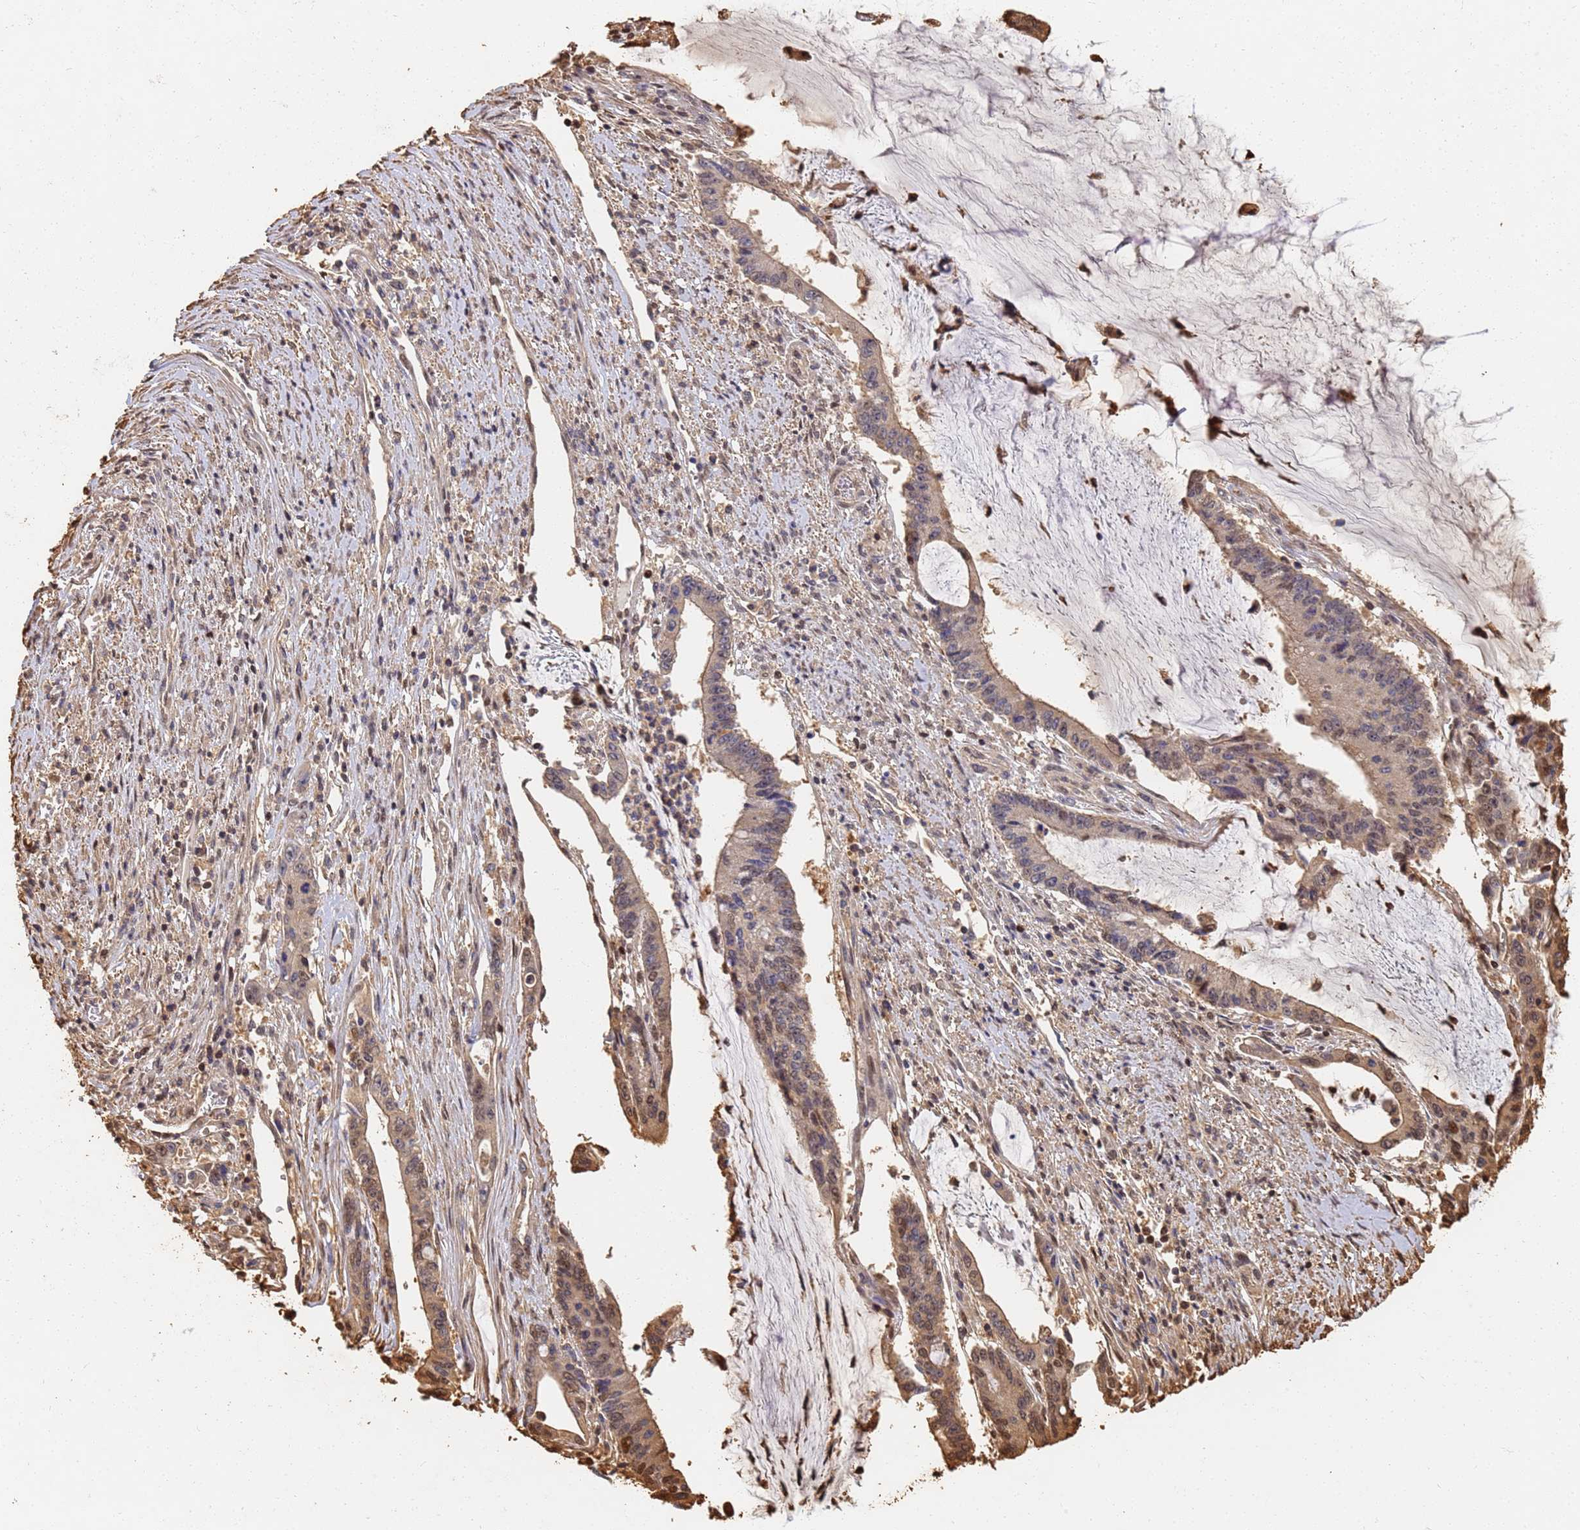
{"staining": {"intensity": "weak", "quantity": "<25%", "location": "cytoplasmic/membranous"}, "tissue": "pancreatic cancer", "cell_type": "Tumor cells", "image_type": "cancer", "snomed": [{"axis": "morphology", "description": "Adenocarcinoma, NOS"}, {"axis": "topography", "description": "Pancreas"}], "caption": "Human pancreatic adenocarcinoma stained for a protein using immunohistochemistry (IHC) demonstrates no expression in tumor cells.", "gene": "JAK2", "patient": {"sex": "female", "age": 50}}